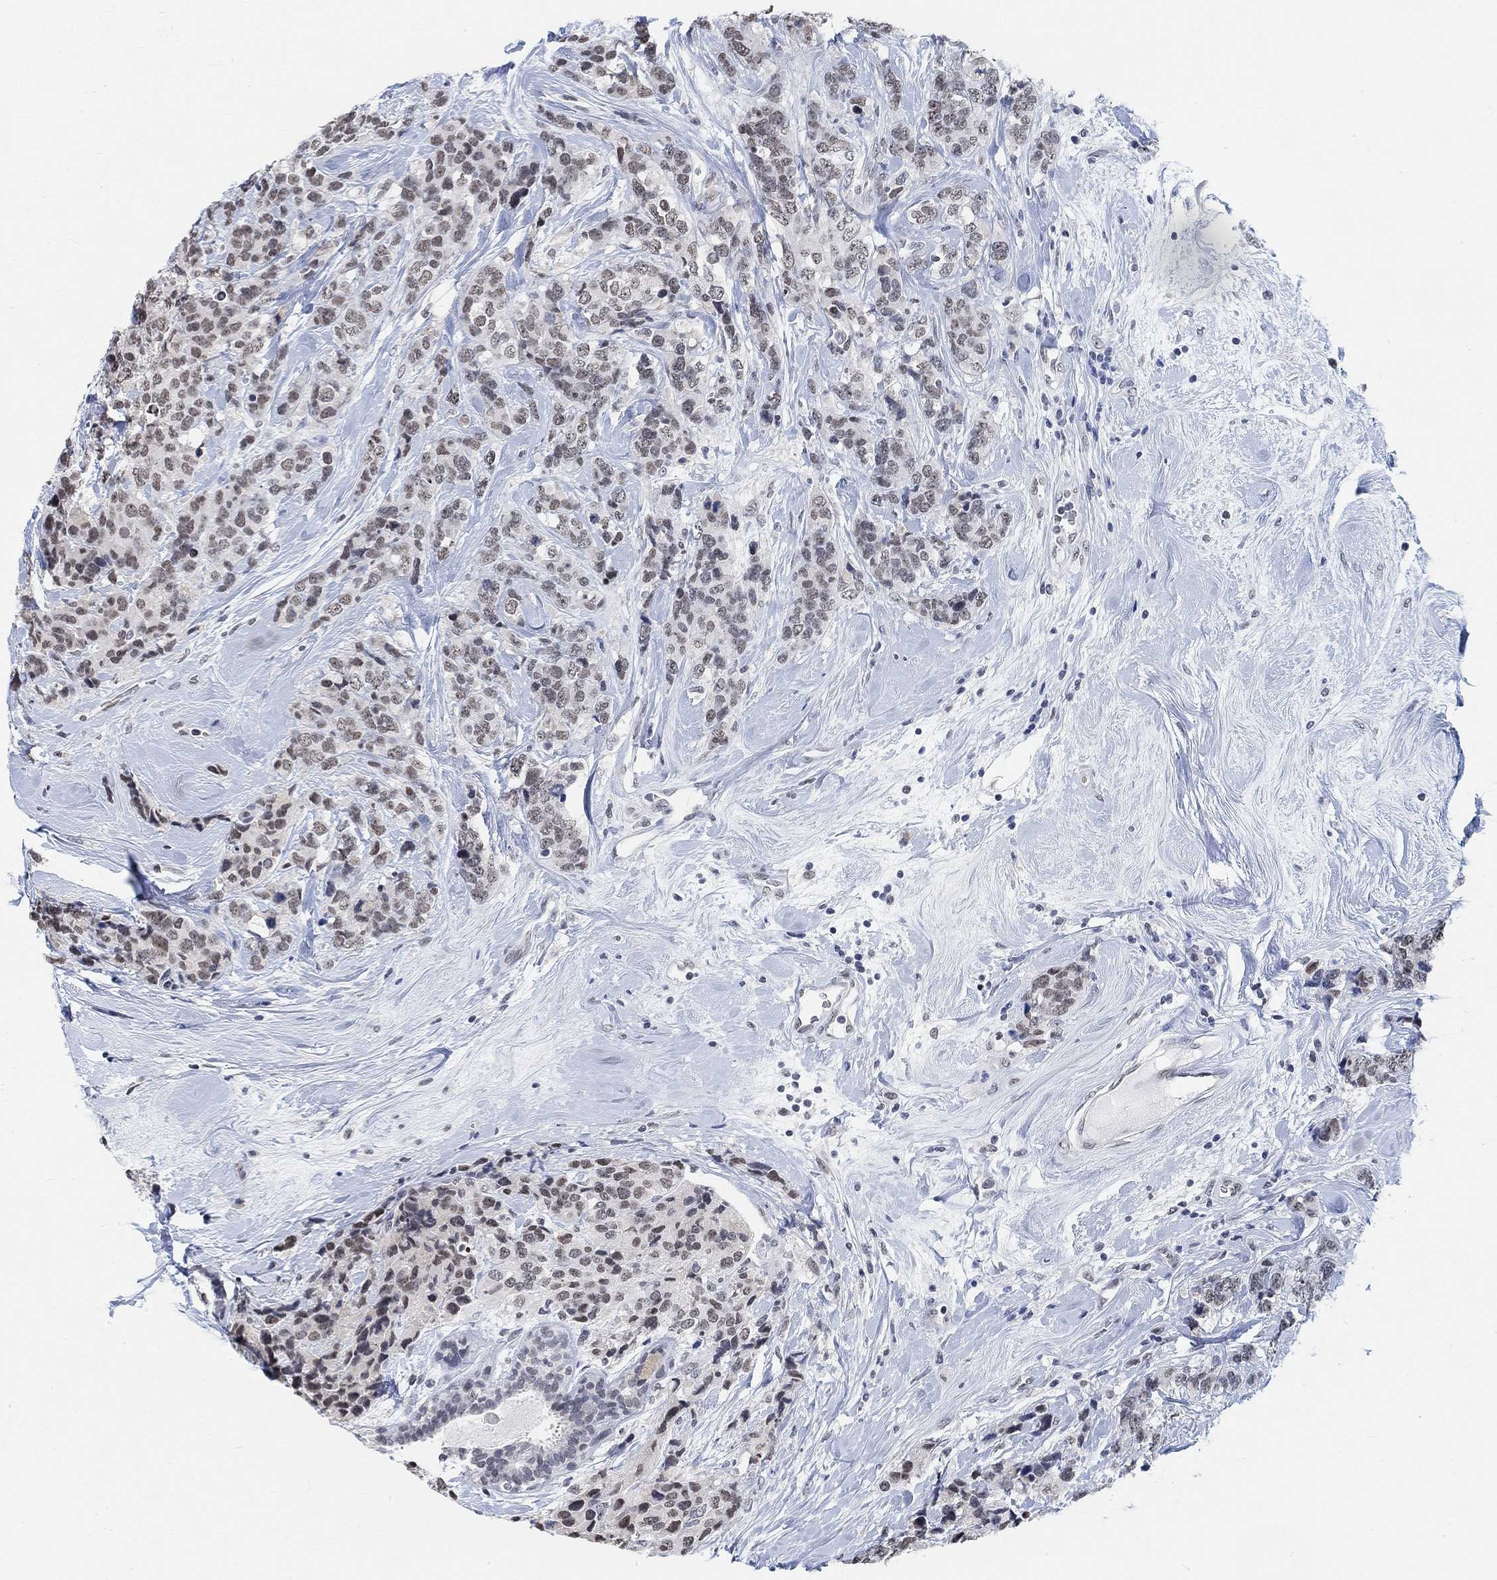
{"staining": {"intensity": "weak", "quantity": ">75%", "location": "nuclear"}, "tissue": "breast cancer", "cell_type": "Tumor cells", "image_type": "cancer", "snomed": [{"axis": "morphology", "description": "Lobular carcinoma"}, {"axis": "topography", "description": "Breast"}], "caption": "A high-resolution image shows IHC staining of lobular carcinoma (breast), which demonstrates weak nuclear positivity in about >75% of tumor cells. The staining was performed using DAB, with brown indicating positive protein expression. Nuclei are stained blue with hematoxylin.", "gene": "PURG", "patient": {"sex": "female", "age": 59}}